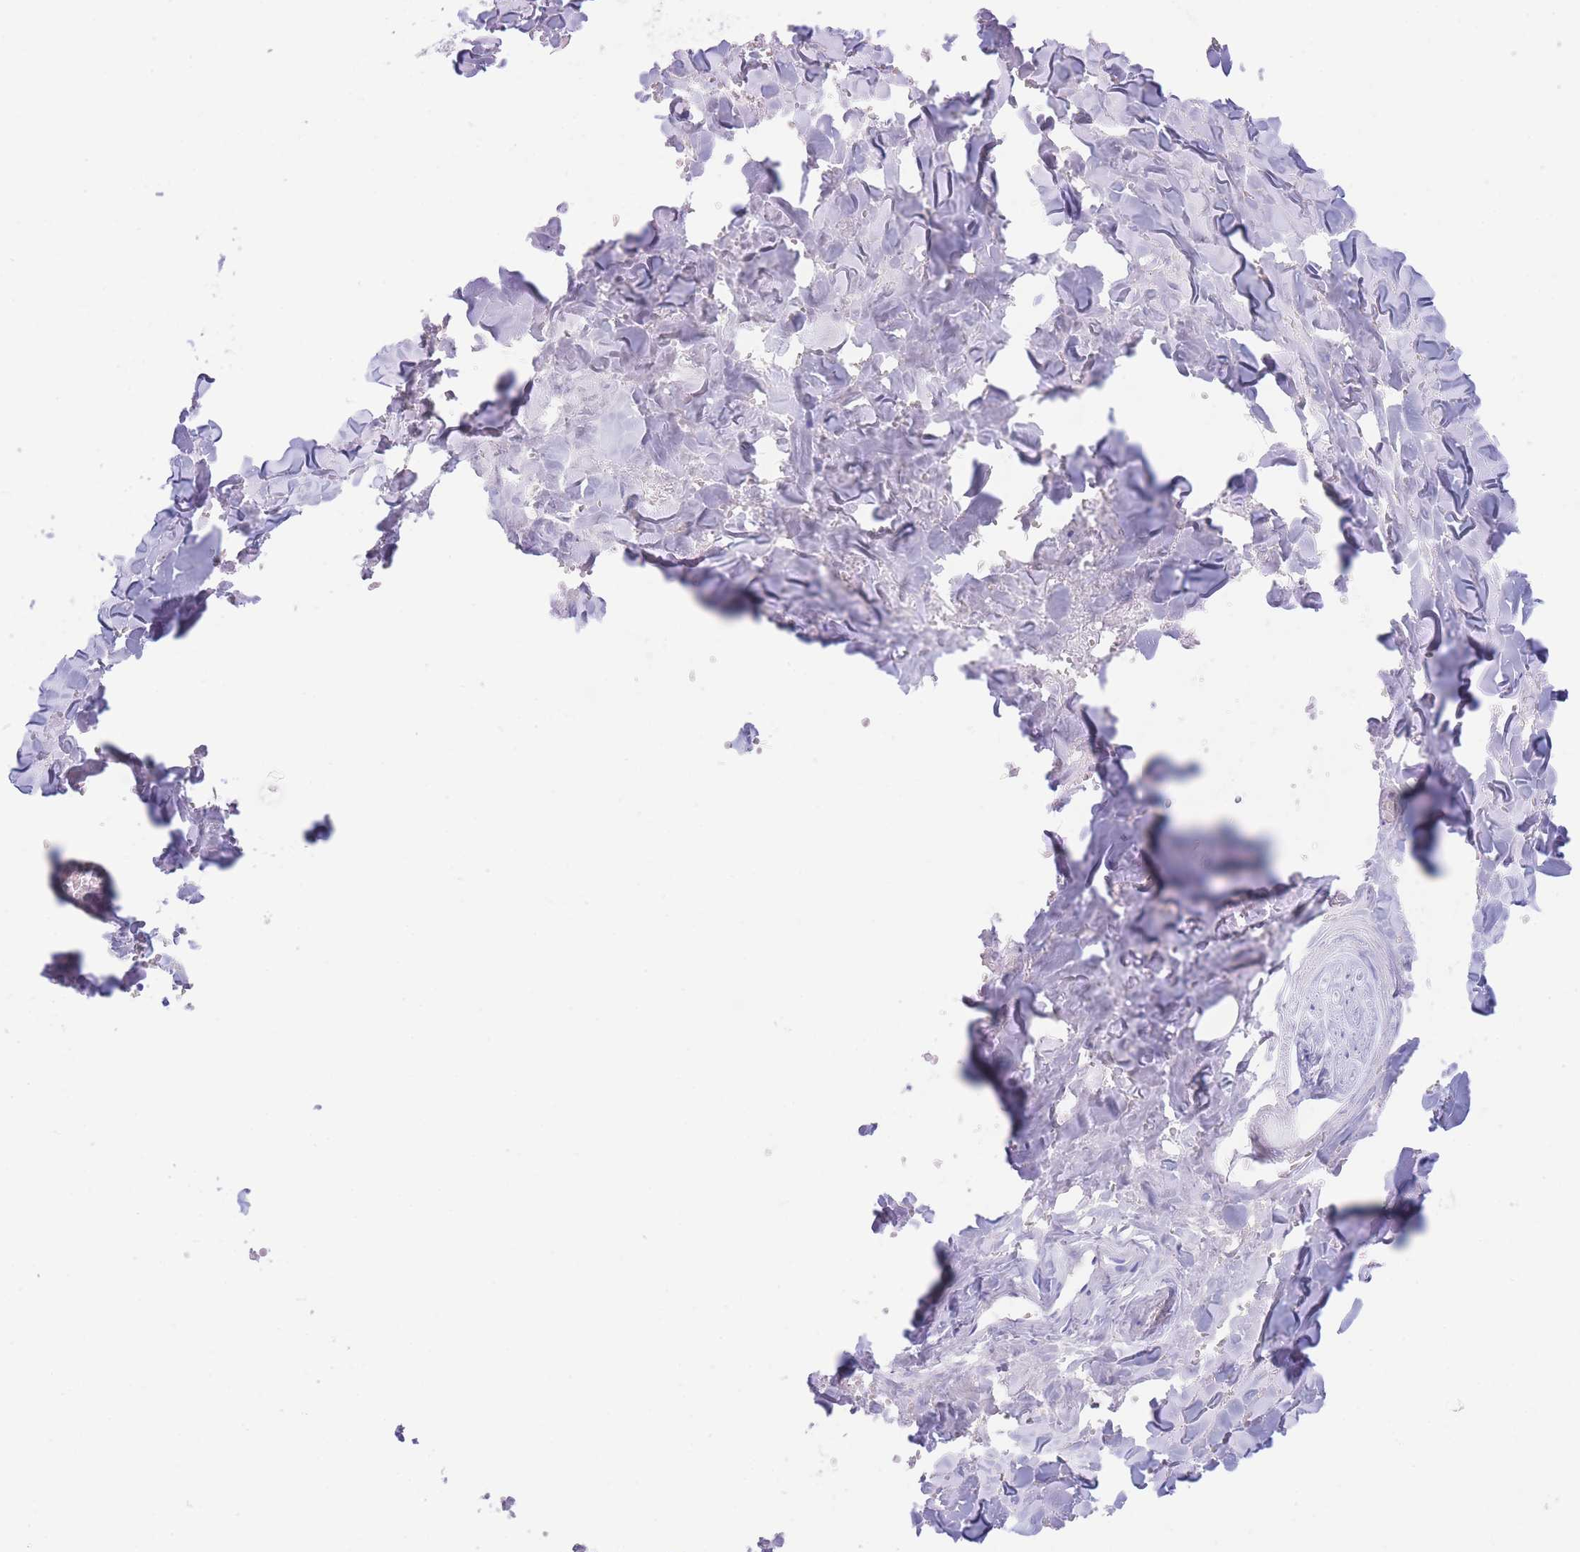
{"staining": {"intensity": "negative", "quantity": "none", "location": "none"}, "tissue": "adipose tissue", "cell_type": "Adipocytes", "image_type": "normal", "snomed": [{"axis": "morphology", "description": "Normal tissue, NOS"}, {"axis": "topography", "description": "Salivary gland"}, {"axis": "topography", "description": "Peripheral nerve tissue"}], "caption": "Immunohistochemical staining of normal human adipose tissue reveals no significant staining in adipocytes. Nuclei are stained in blue.", "gene": "SLCO1B1", "patient": {"sex": "male", "age": 38}}